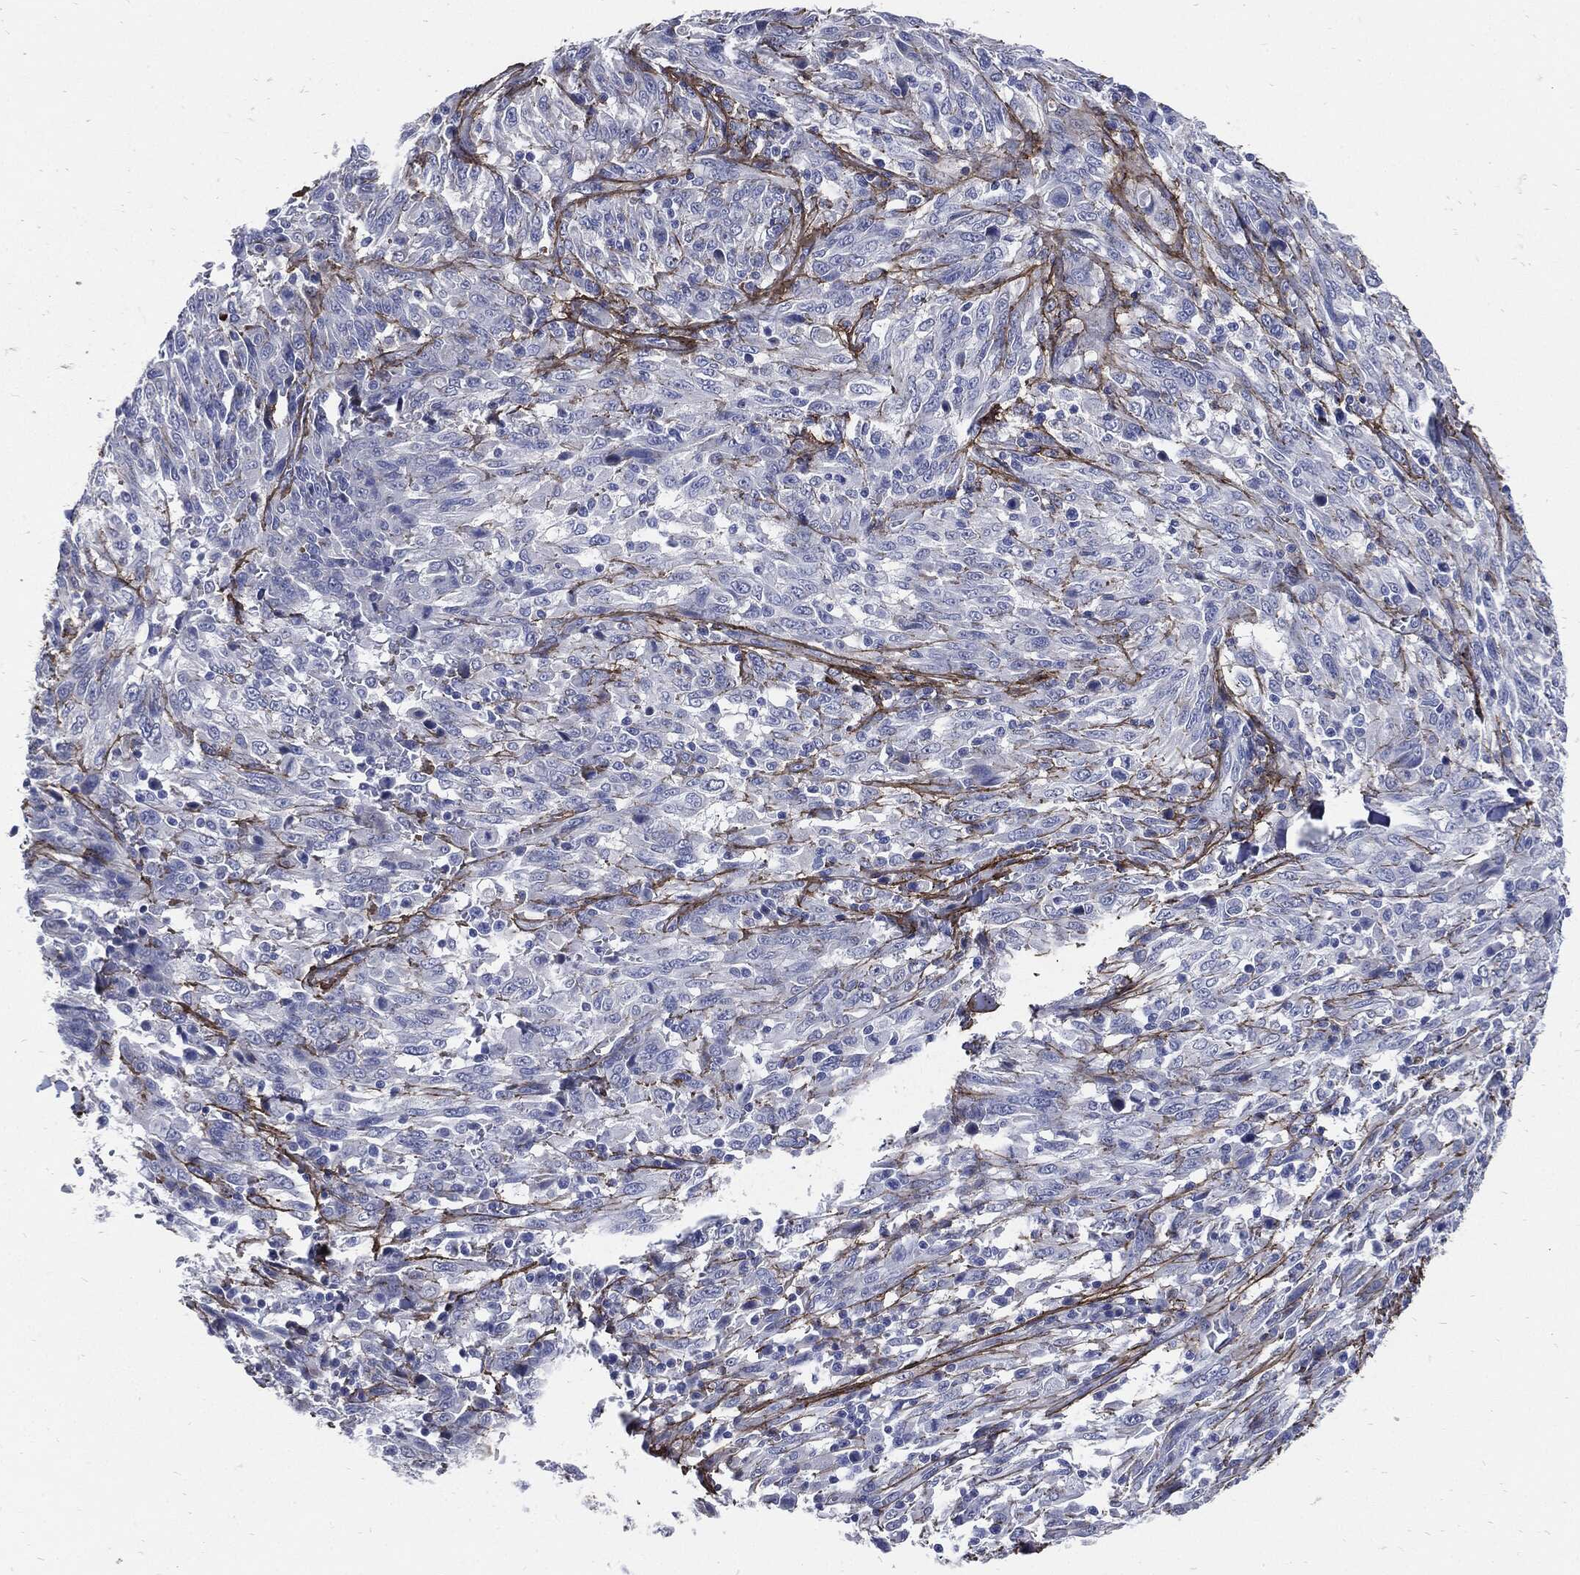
{"staining": {"intensity": "negative", "quantity": "none", "location": "none"}, "tissue": "melanoma", "cell_type": "Tumor cells", "image_type": "cancer", "snomed": [{"axis": "morphology", "description": "Malignant melanoma, NOS"}, {"axis": "topography", "description": "Skin"}], "caption": "Immunohistochemistry photomicrograph of human malignant melanoma stained for a protein (brown), which displays no staining in tumor cells.", "gene": "FBN1", "patient": {"sex": "female", "age": 91}}